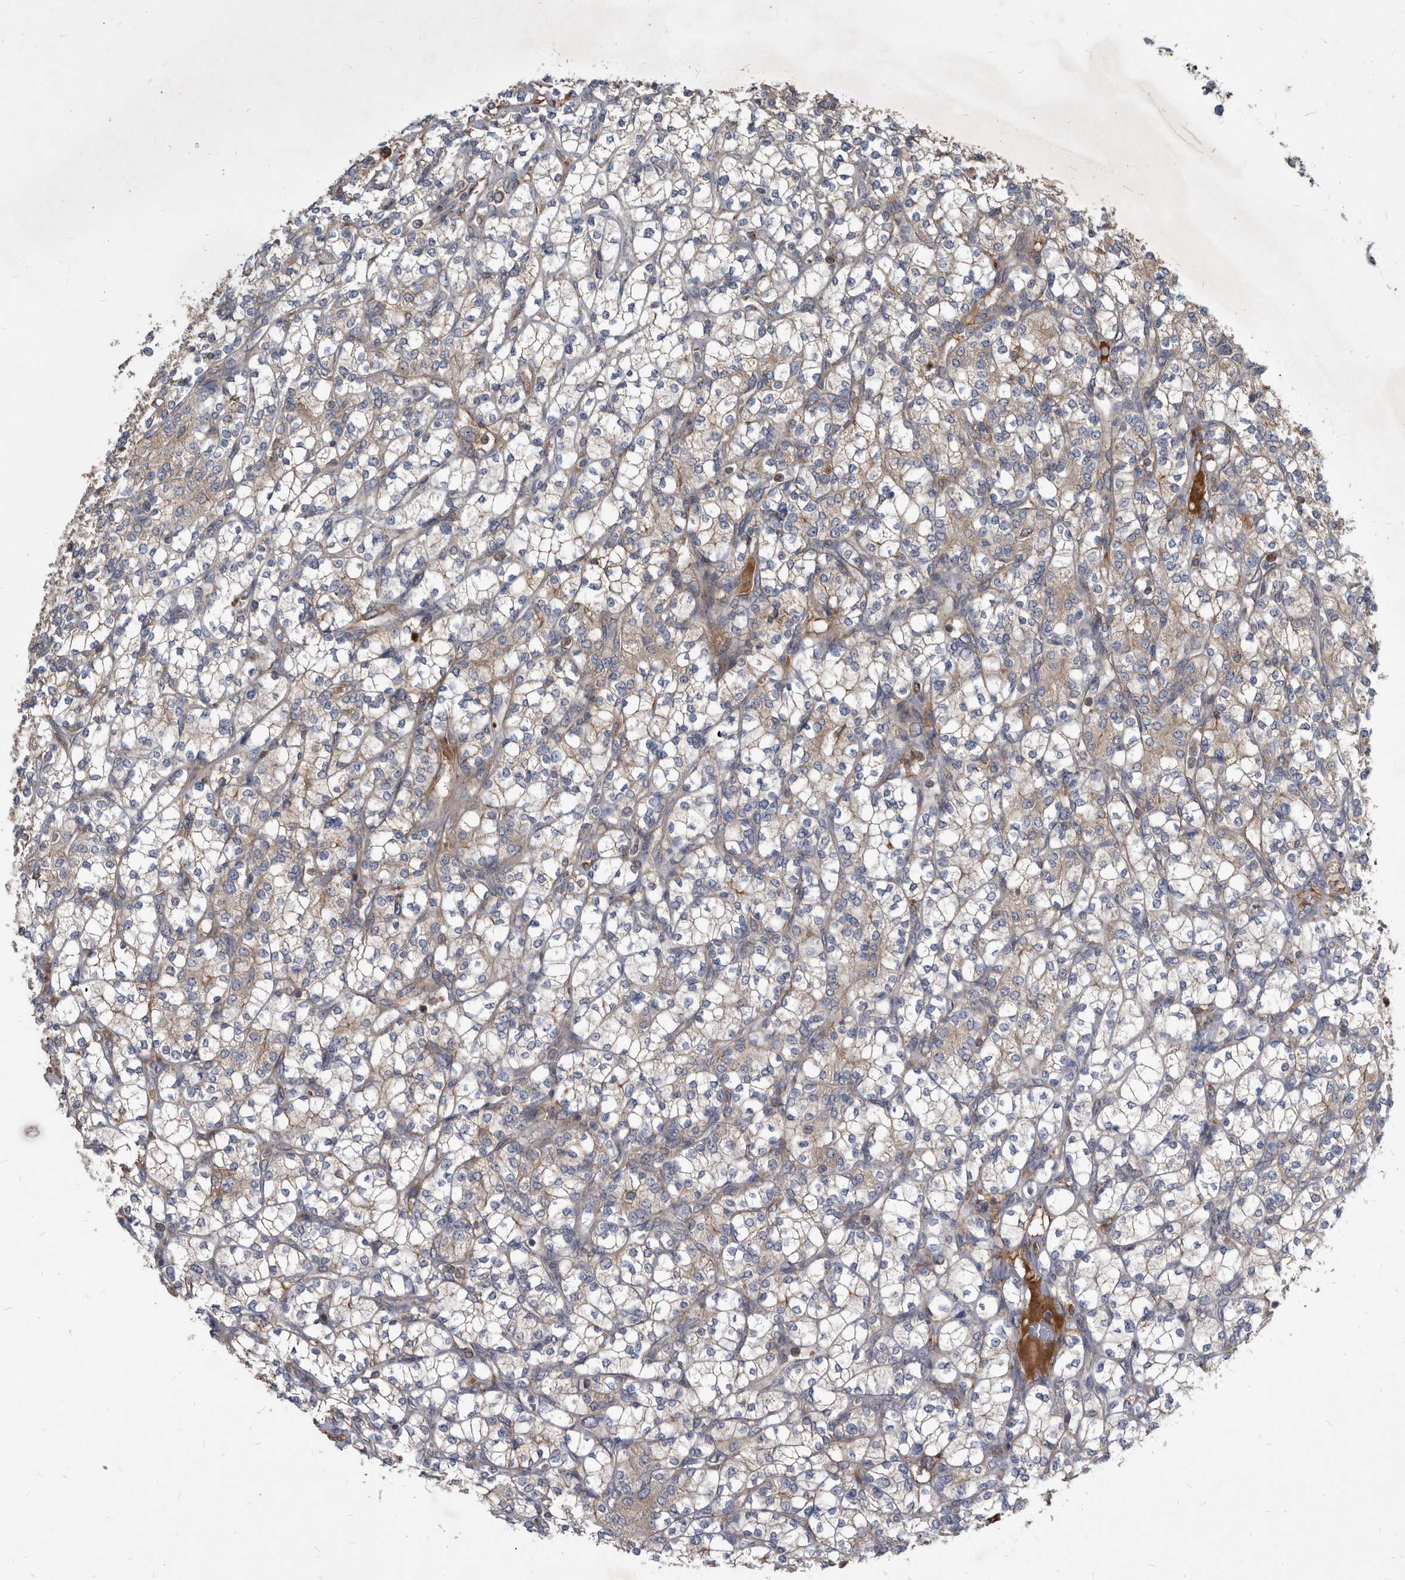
{"staining": {"intensity": "moderate", "quantity": "25%-75%", "location": "cytoplasmic/membranous"}, "tissue": "renal cancer", "cell_type": "Tumor cells", "image_type": "cancer", "snomed": [{"axis": "morphology", "description": "Adenocarcinoma, NOS"}, {"axis": "topography", "description": "Kidney"}], "caption": "This is a histology image of IHC staining of renal cancer, which shows moderate expression in the cytoplasmic/membranous of tumor cells.", "gene": "PI15", "patient": {"sex": "male", "age": 77}}